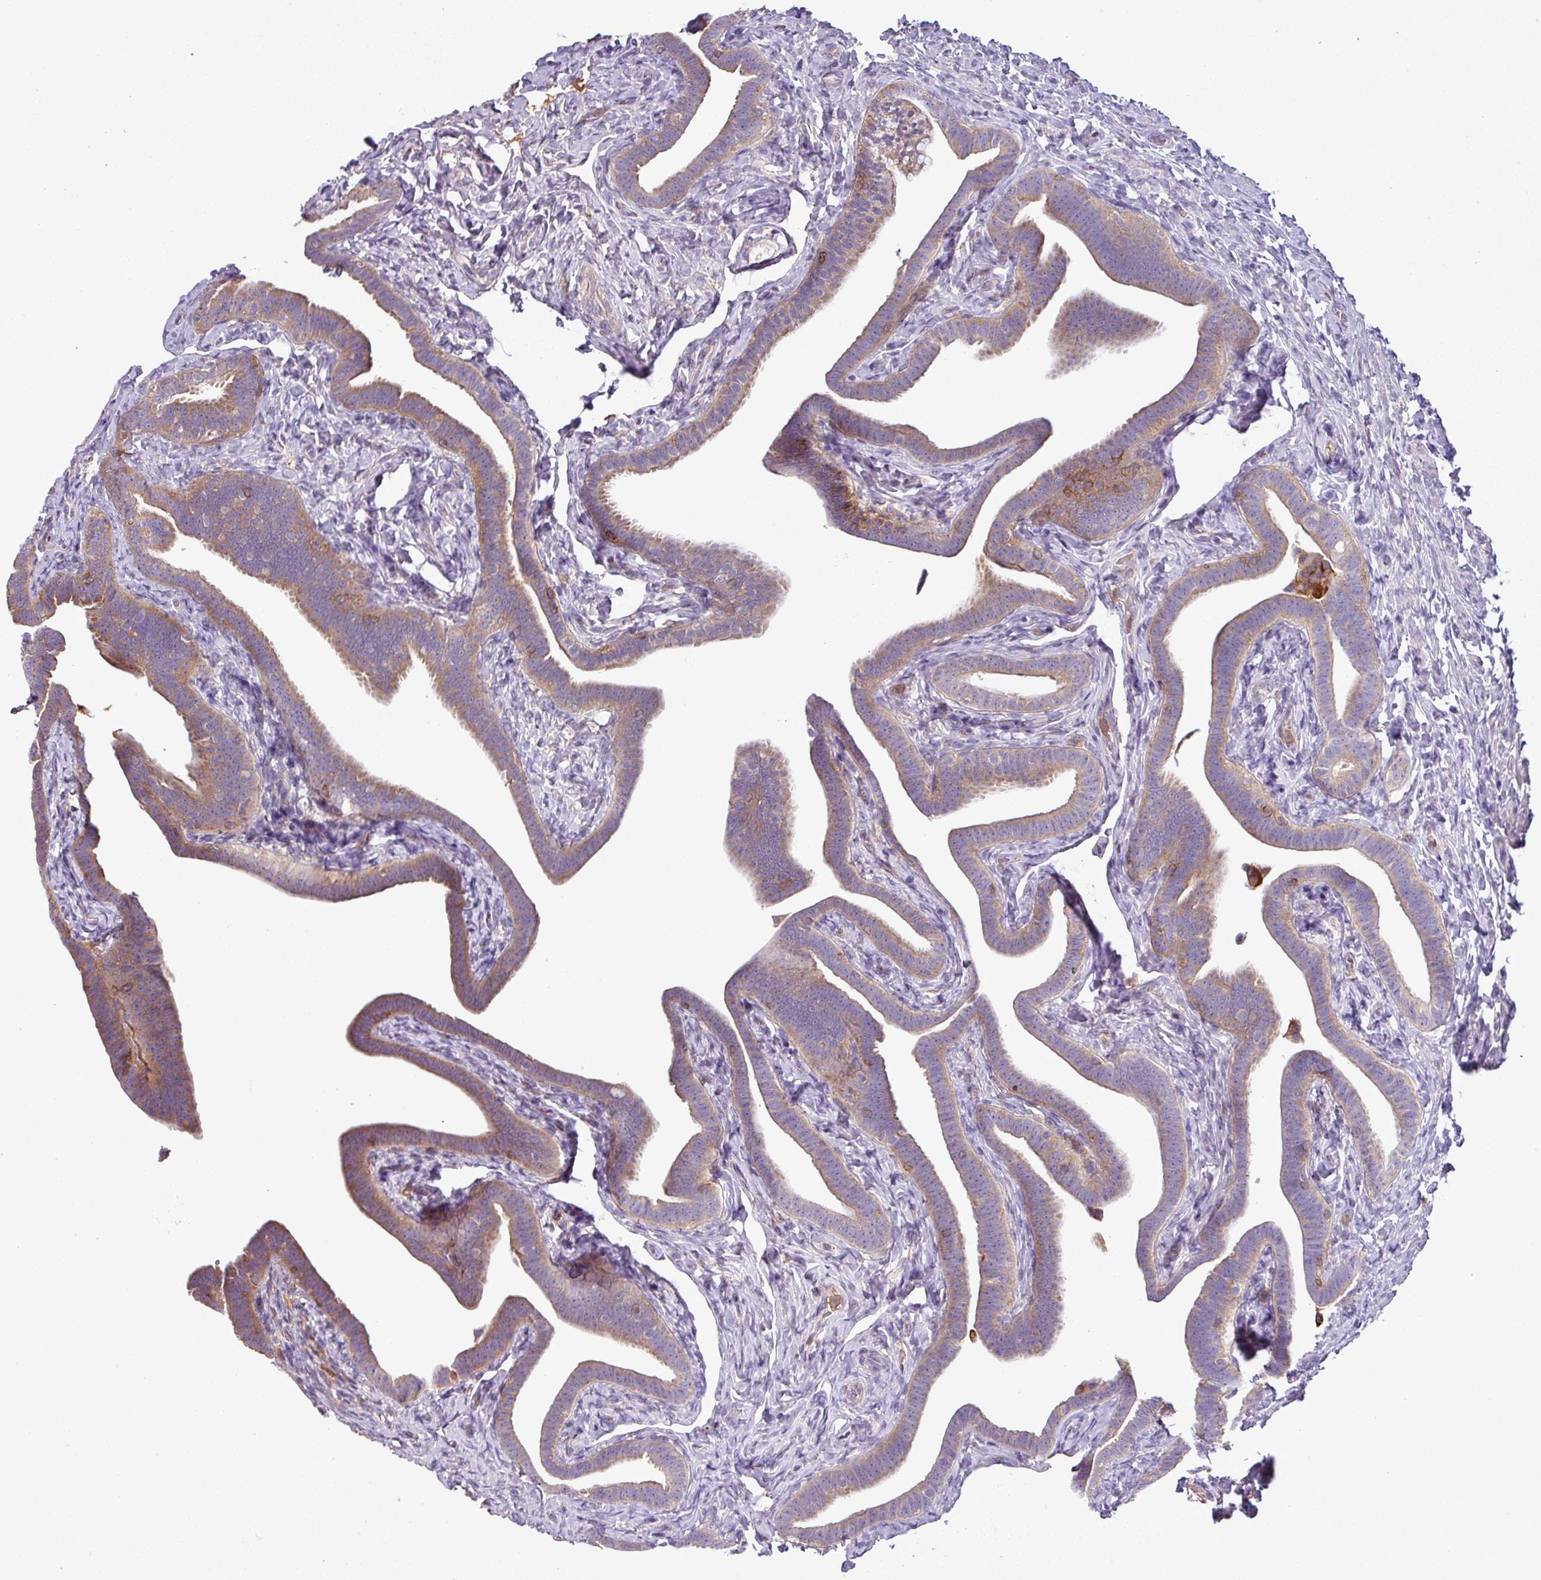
{"staining": {"intensity": "moderate", "quantity": ">75%", "location": "cytoplasmic/membranous"}, "tissue": "fallopian tube", "cell_type": "Glandular cells", "image_type": "normal", "snomed": [{"axis": "morphology", "description": "Normal tissue, NOS"}, {"axis": "topography", "description": "Fallopian tube"}], "caption": "About >75% of glandular cells in unremarkable fallopian tube demonstrate moderate cytoplasmic/membranous protein positivity as visualized by brown immunohistochemical staining.", "gene": "LRRC74B", "patient": {"sex": "female", "age": 69}}